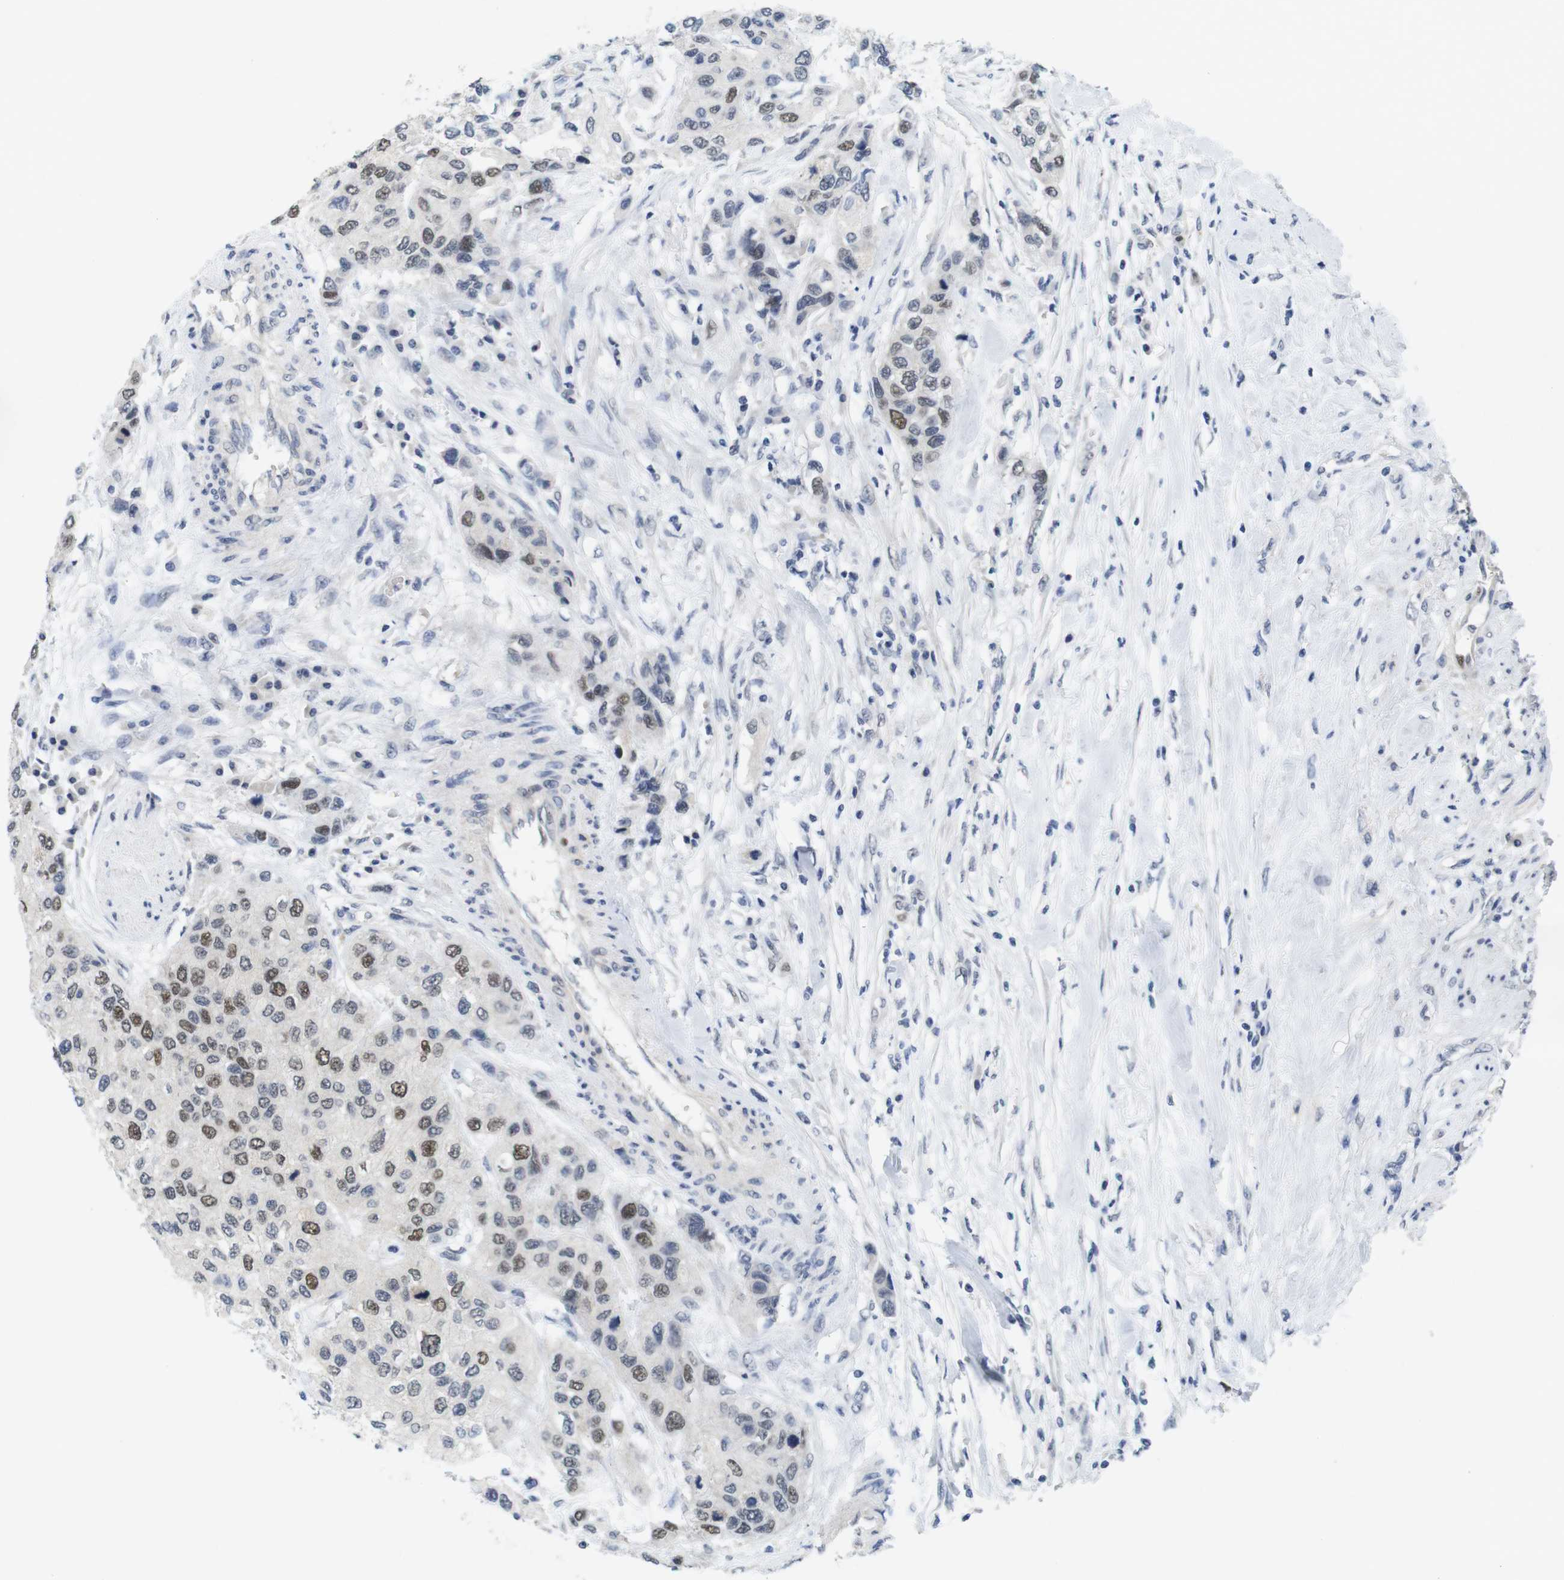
{"staining": {"intensity": "moderate", "quantity": "25%-75%", "location": "nuclear"}, "tissue": "urothelial cancer", "cell_type": "Tumor cells", "image_type": "cancer", "snomed": [{"axis": "morphology", "description": "Urothelial carcinoma, High grade"}, {"axis": "topography", "description": "Urinary bladder"}], "caption": "There is medium levels of moderate nuclear expression in tumor cells of urothelial carcinoma (high-grade), as demonstrated by immunohistochemical staining (brown color).", "gene": "SKP2", "patient": {"sex": "female", "age": 56}}